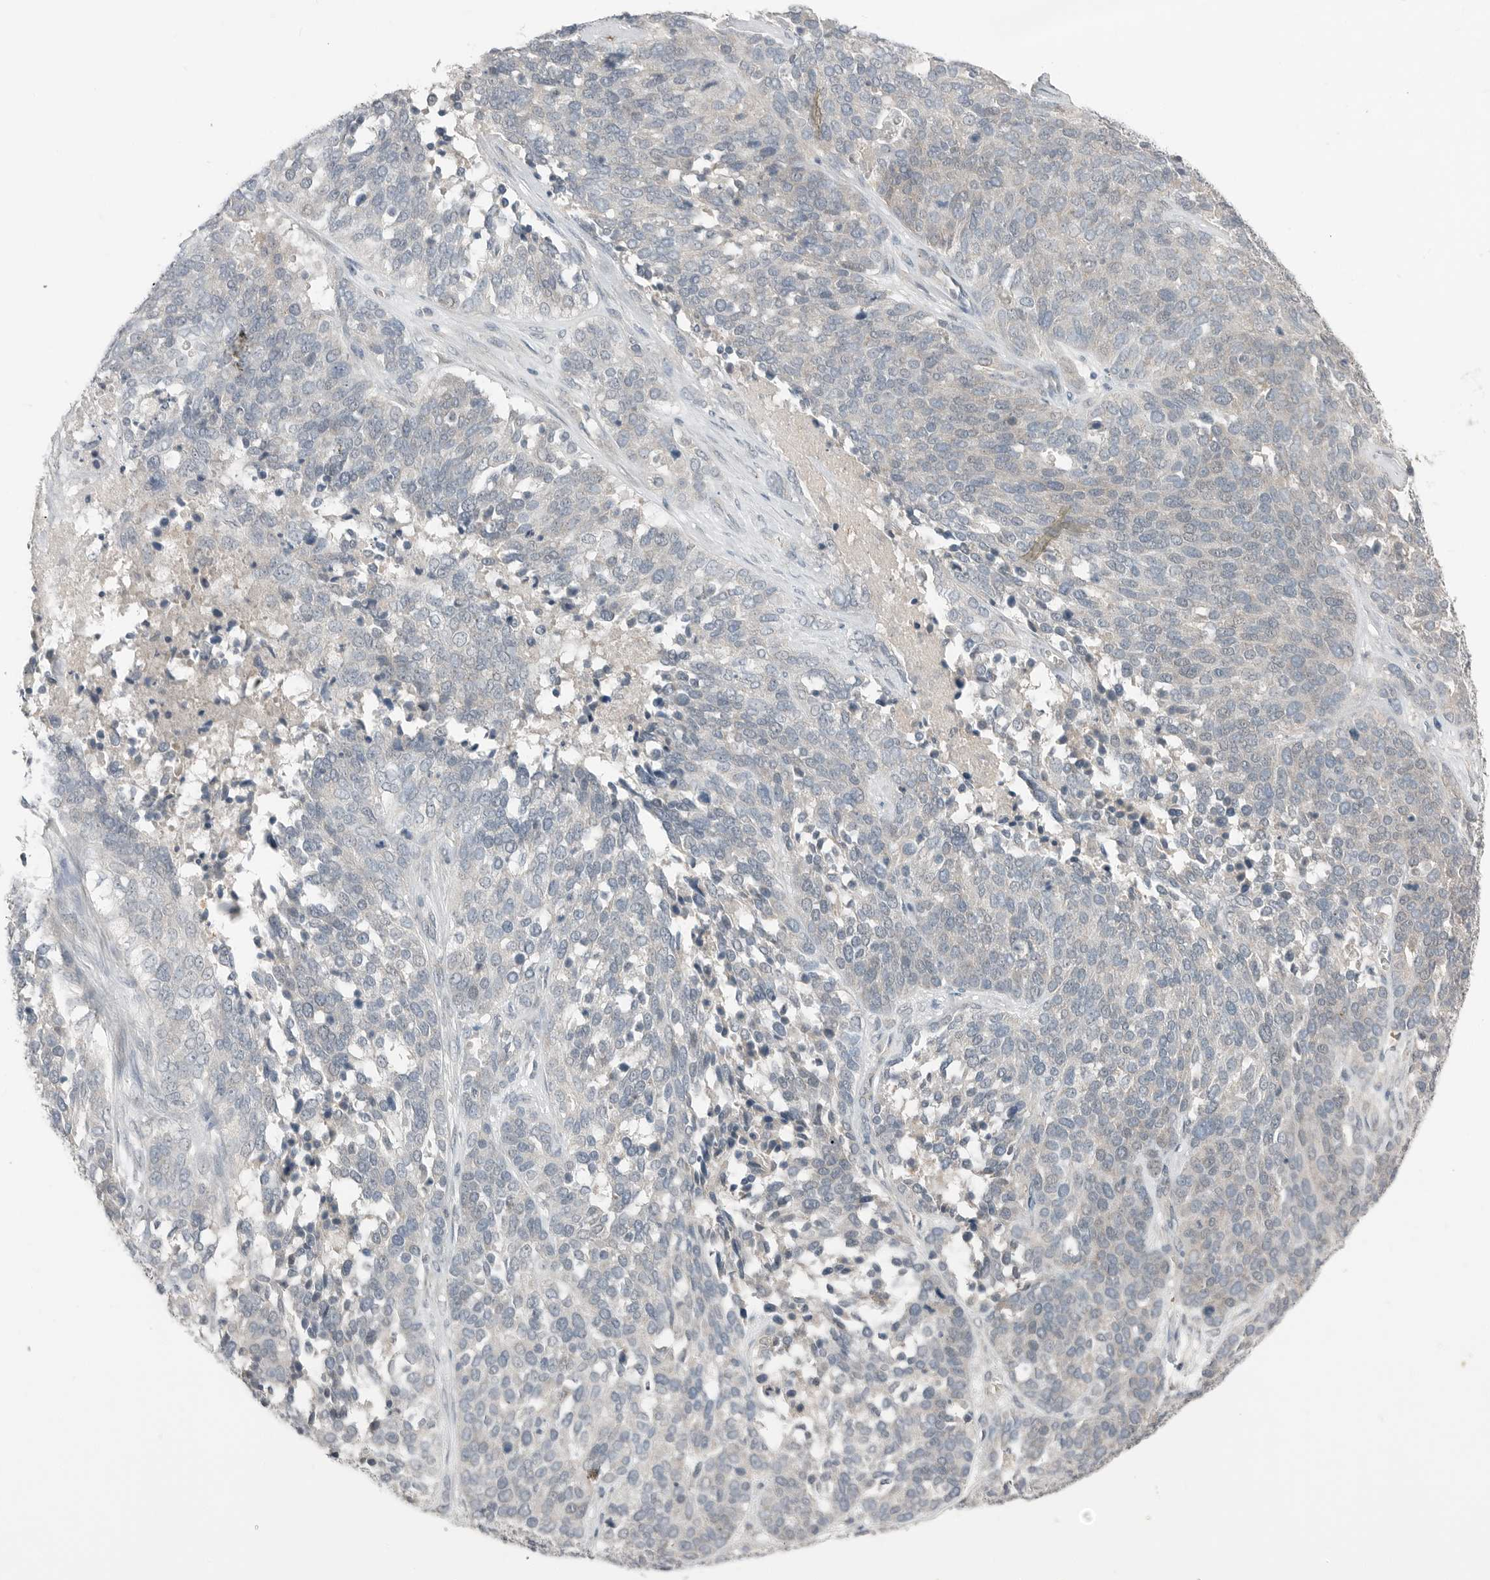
{"staining": {"intensity": "negative", "quantity": "none", "location": "none"}, "tissue": "ovarian cancer", "cell_type": "Tumor cells", "image_type": "cancer", "snomed": [{"axis": "morphology", "description": "Cystadenocarcinoma, serous, NOS"}, {"axis": "topography", "description": "Ovary"}], "caption": "An IHC photomicrograph of ovarian cancer is shown. There is no staining in tumor cells of ovarian cancer.", "gene": "FCRLB", "patient": {"sex": "female", "age": 44}}